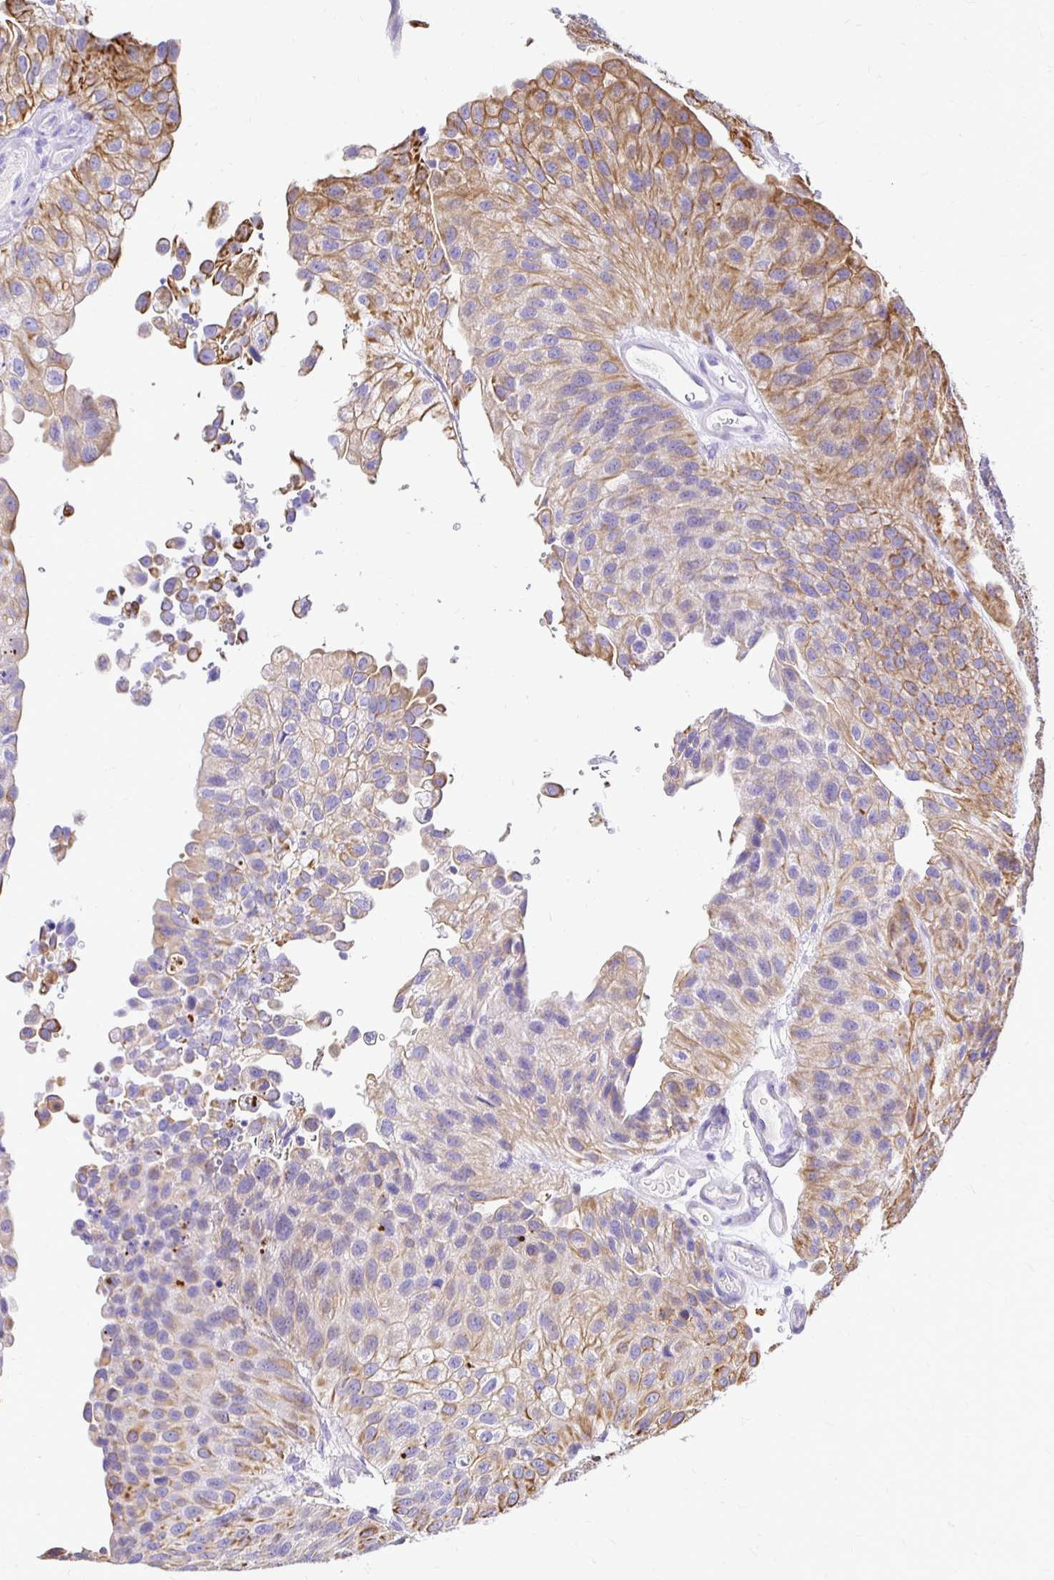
{"staining": {"intensity": "moderate", "quantity": "25%-75%", "location": "cytoplasmic/membranous"}, "tissue": "urothelial cancer", "cell_type": "Tumor cells", "image_type": "cancer", "snomed": [{"axis": "morphology", "description": "Urothelial carcinoma, NOS"}, {"axis": "topography", "description": "Urinary bladder"}], "caption": "A brown stain shows moderate cytoplasmic/membranous positivity of a protein in urothelial cancer tumor cells. The staining was performed using DAB, with brown indicating positive protein expression. Nuclei are stained blue with hematoxylin.", "gene": "TAF1D", "patient": {"sex": "male", "age": 87}}